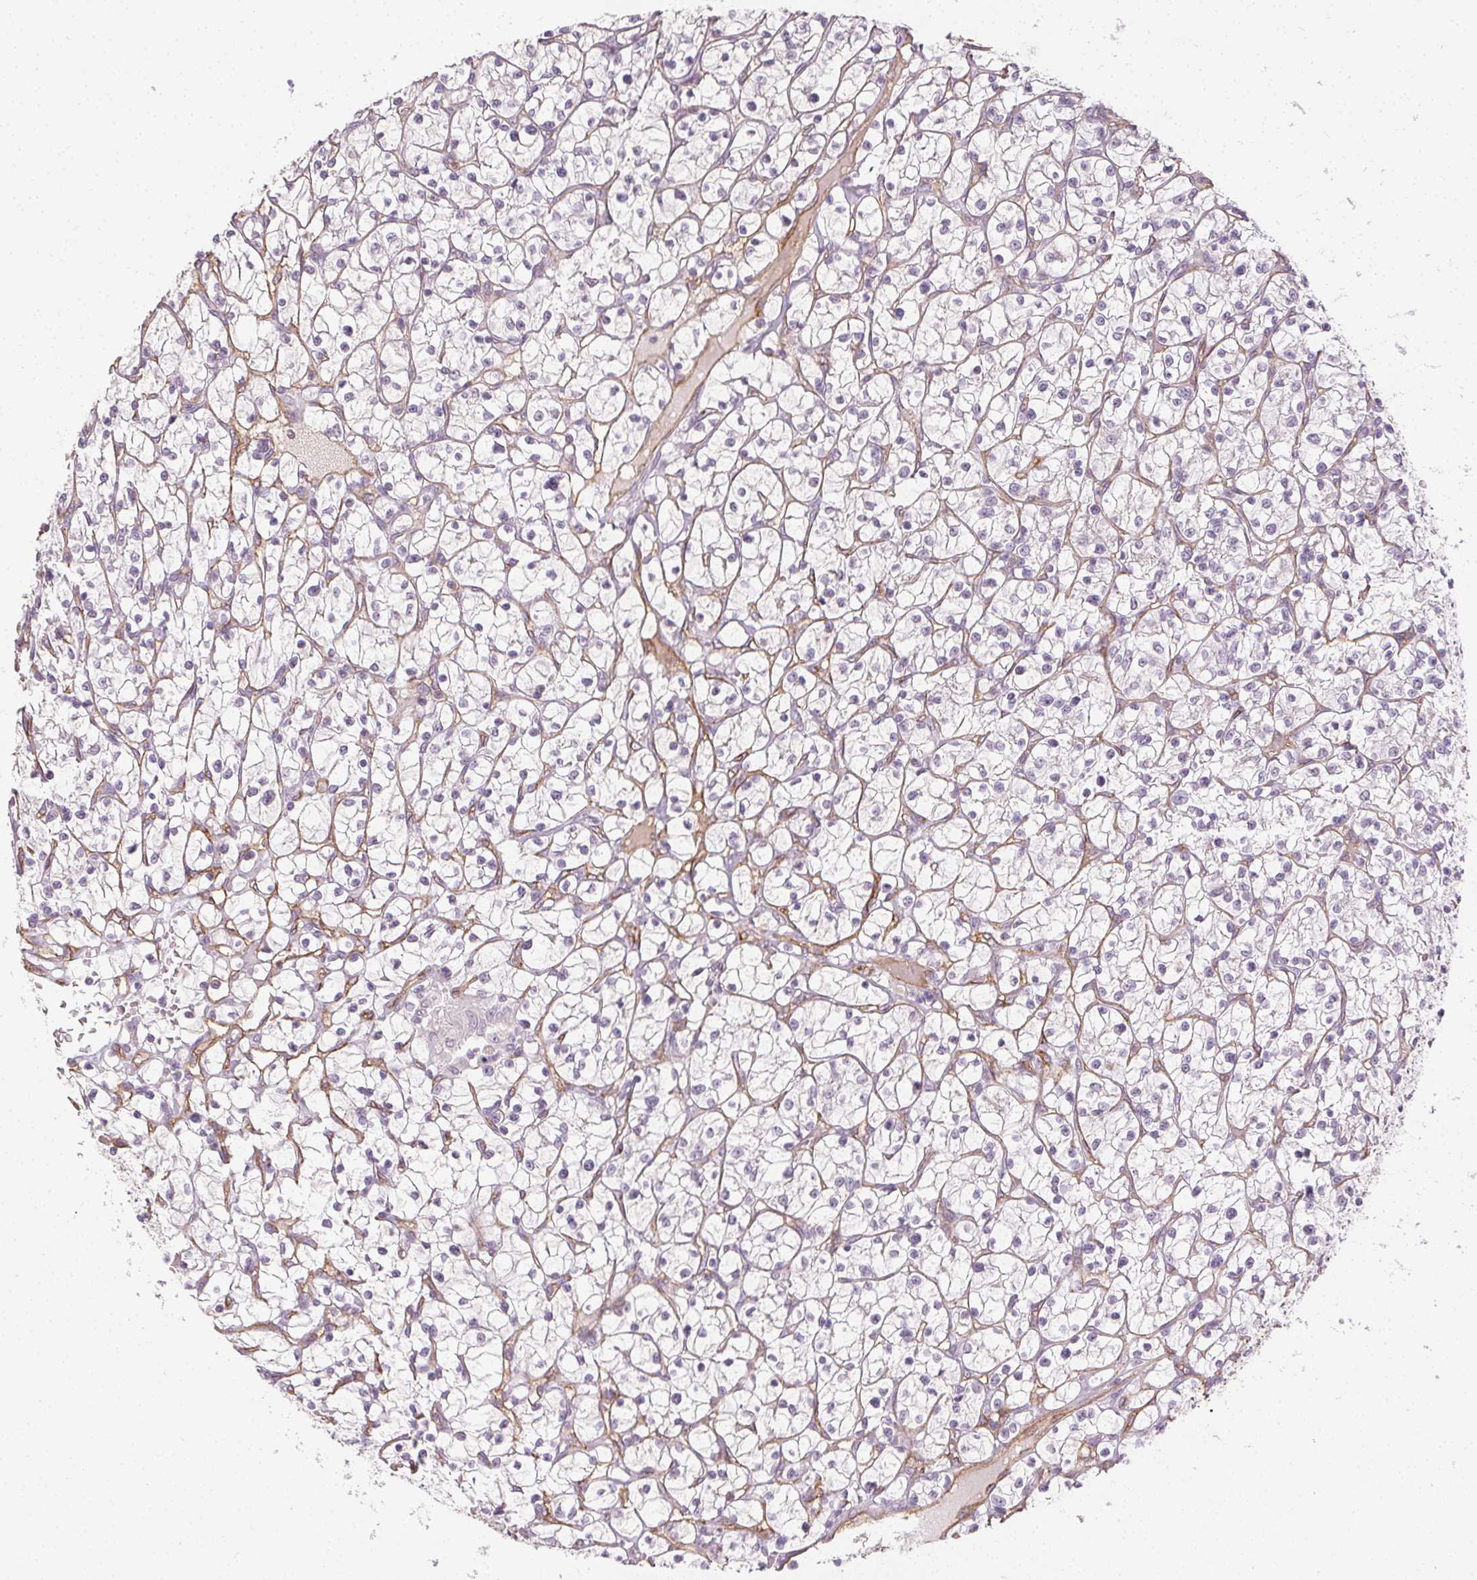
{"staining": {"intensity": "negative", "quantity": "none", "location": "none"}, "tissue": "renal cancer", "cell_type": "Tumor cells", "image_type": "cancer", "snomed": [{"axis": "morphology", "description": "Adenocarcinoma, NOS"}, {"axis": "topography", "description": "Kidney"}], "caption": "Adenocarcinoma (renal) was stained to show a protein in brown. There is no significant expression in tumor cells.", "gene": "PODXL", "patient": {"sex": "female", "age": 64}}